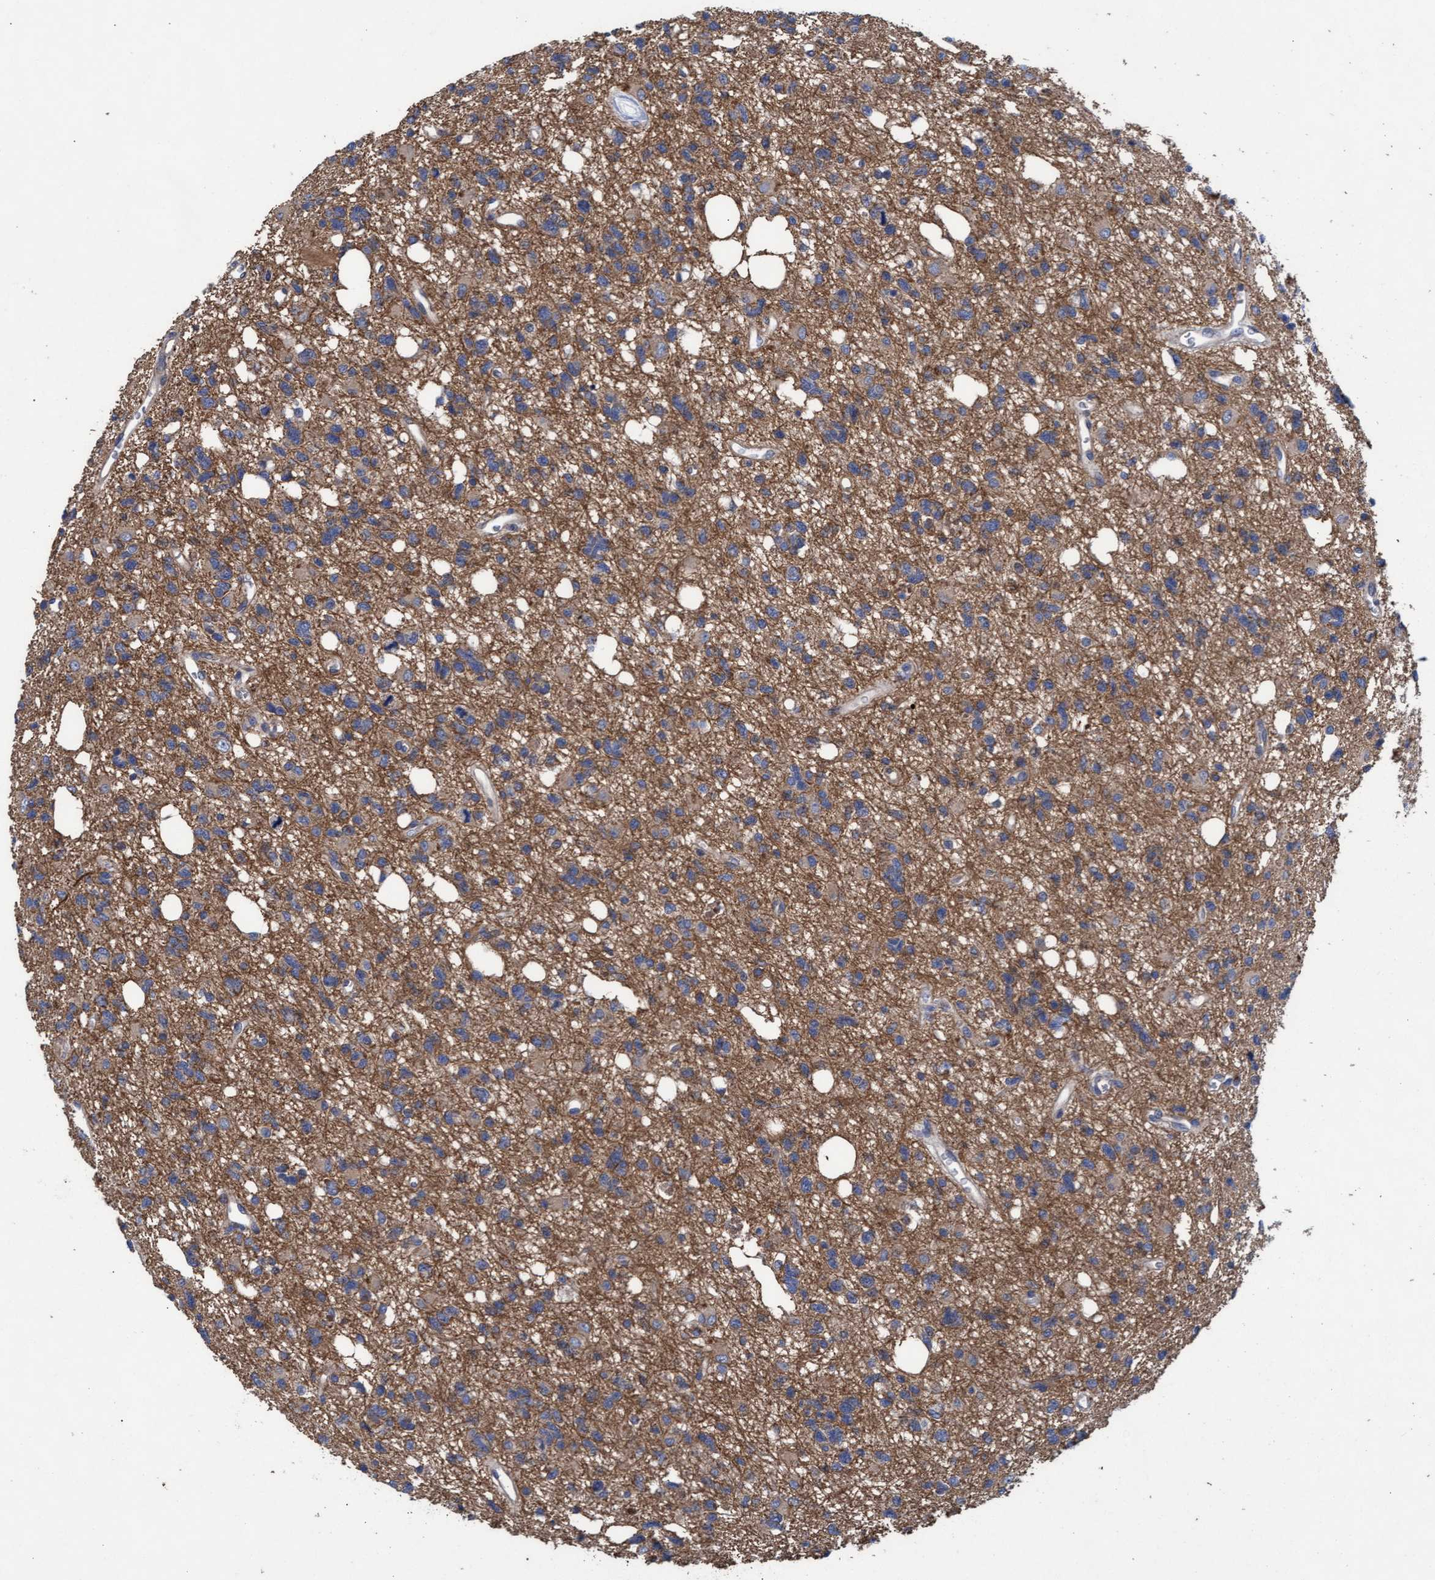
{"staining": {"intensity": "moderate", "quantity": ">75%", "location": "cytoplasmic/membranous"}, "tissue": "glioma", "cell_type": "Tumor cells", "image_type": "cancer", "snomed": [{"axis": "morphology", "description": "Glioma, malignant, High grade"}, {"axis": "topography", "description": "Brain"}], "caption": "Brown immunohistochemical staining in malignant high-grade glioma shows moderate cytoplasmic/membranous staining in approximately >75% of tumor cells.", "gene": "MRPL38", "patient": {"sex": "female", "age": 62}}